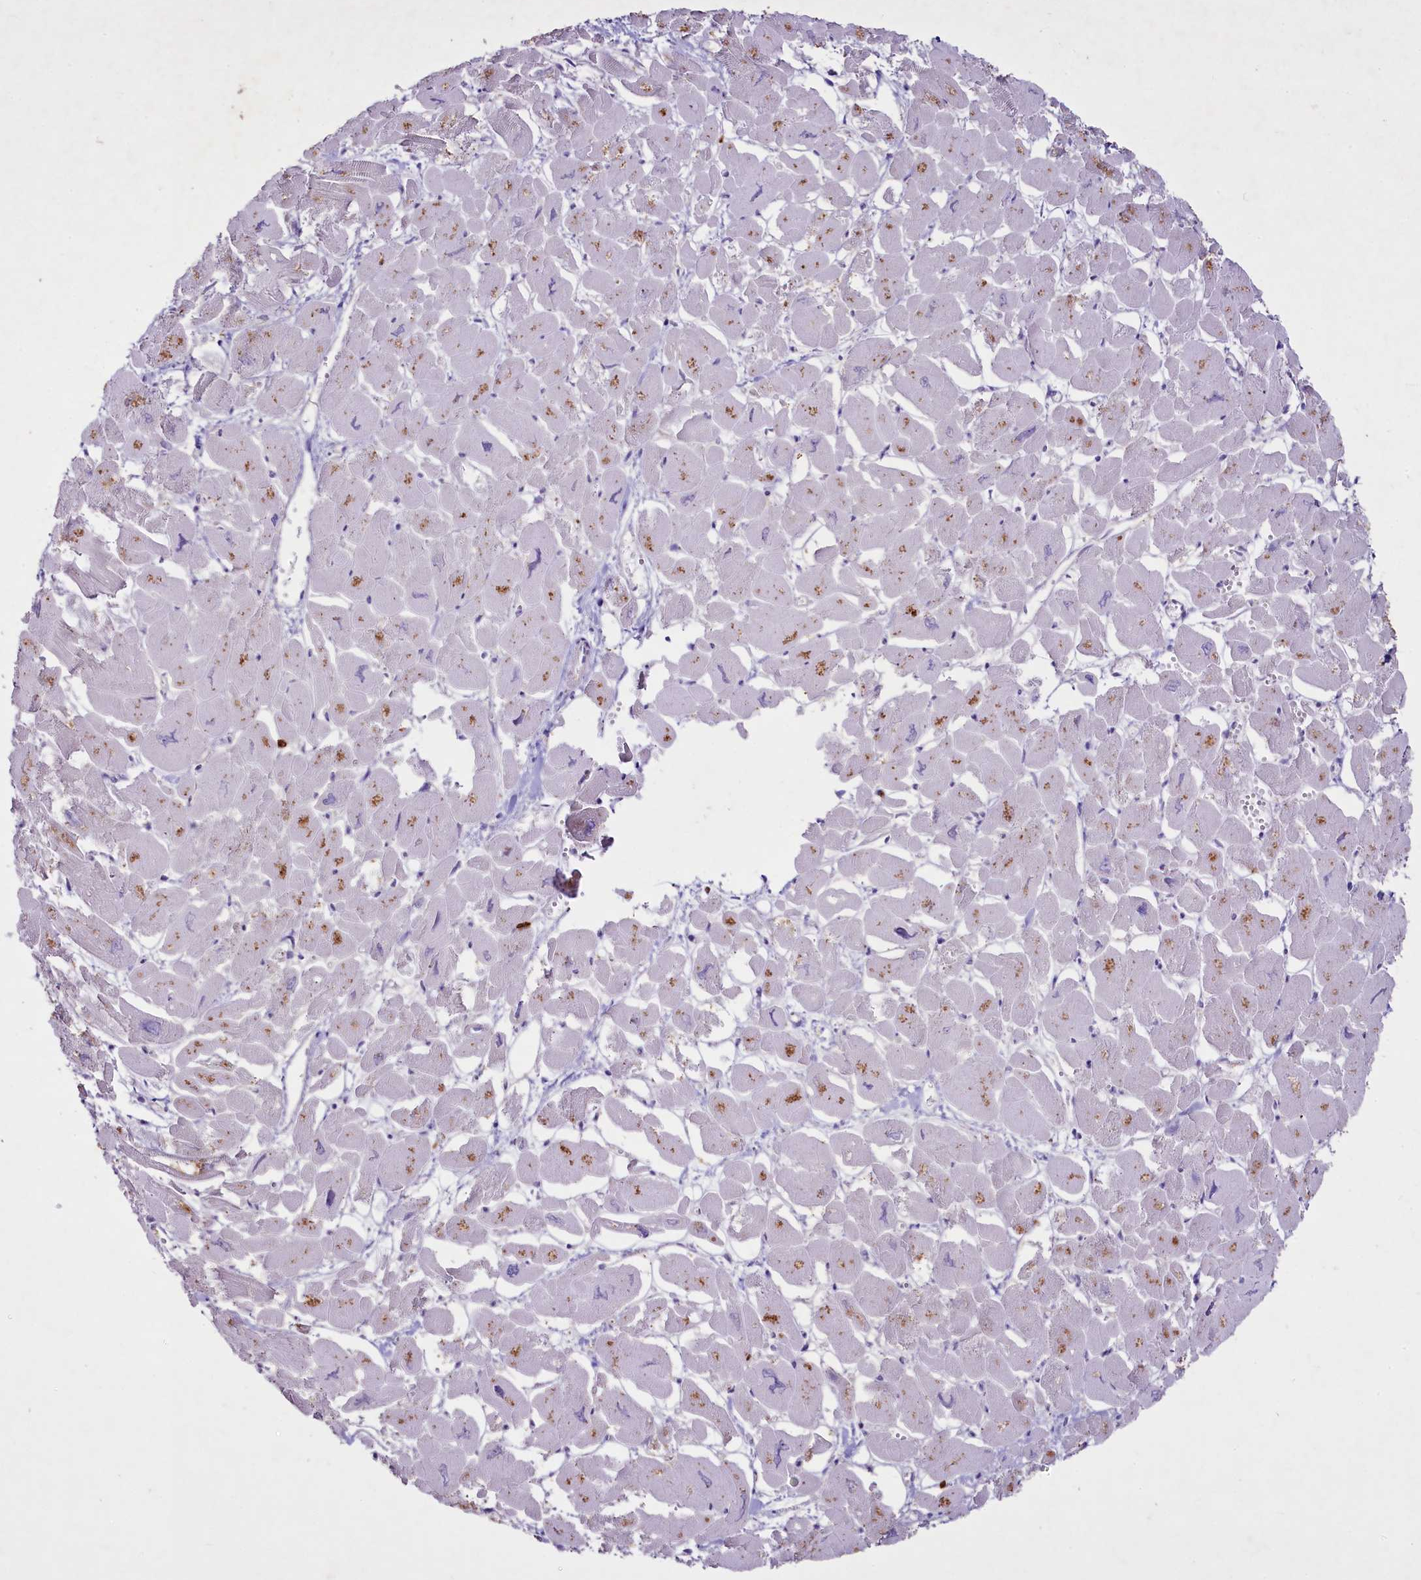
{"staining": {"intensity": "moderate", "quantity": "<25%", "location": "cytoplasmic/membranous"}, "tissue": "heart muscle", "cell_type": "Cardiomyocytes", "image_type": "normal", "snomed": [{"axis": "morphology", "description": "Normal tissue, NOS"}, {"axis": "topography", "description": "Heart"}], "caption": "A histopathology image of human heart muscle stained for a protein exhibits moderate cytoplasmic/membranous brown staining in cardiomyocytes. The staining is performed using DAB brown chromogen to label protein expression. The nuclei are counter-stained blue using hematoxylin.", "gene": "FAM209B", "patient": {"sex": "male", "age": 54}}